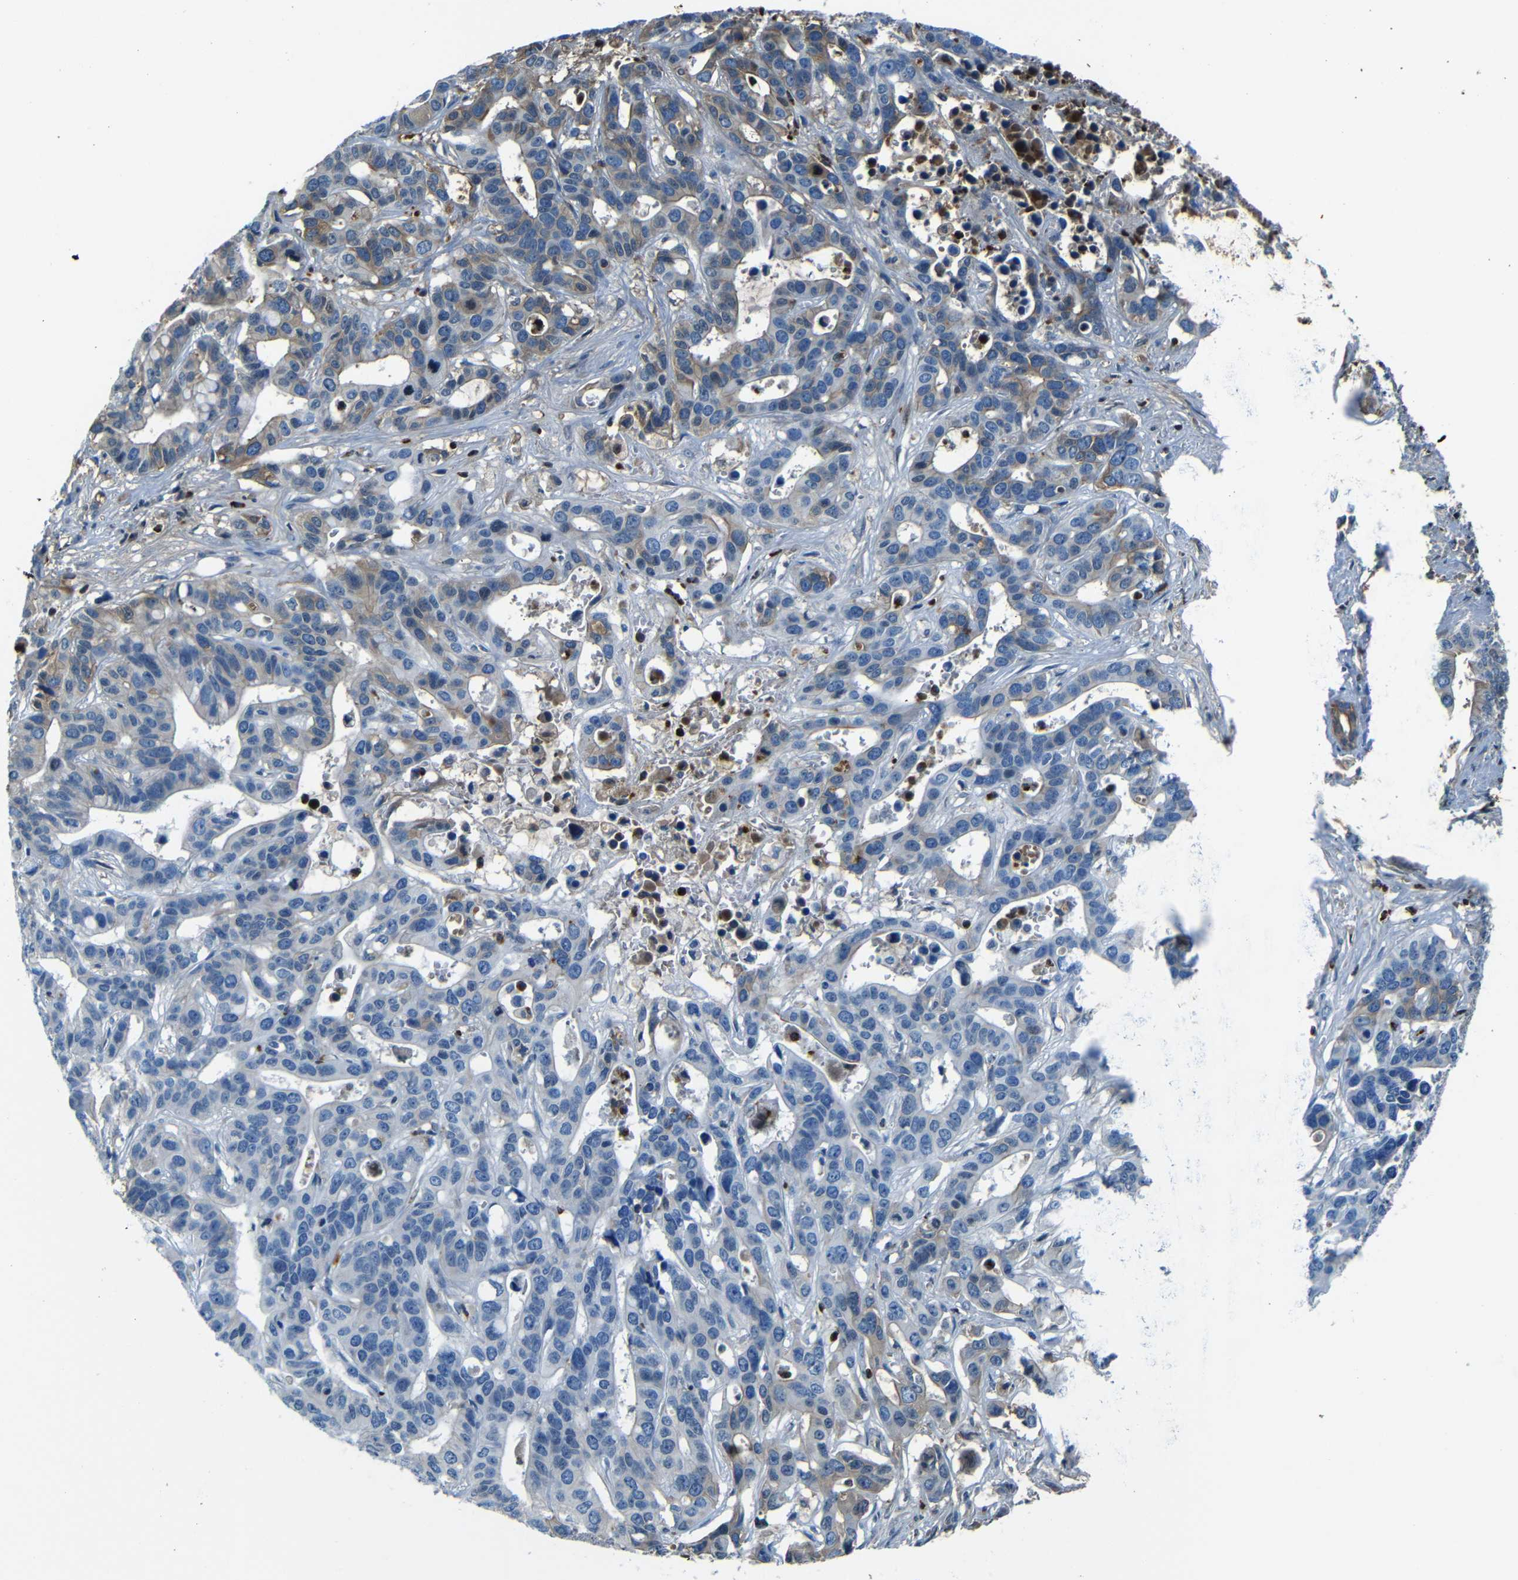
{"staining": {"intensity": "moderate", "quantity": "25%-75%", "location": "cytoplasmic/membranous"}, "tissue": "liver cancer", "cell_type": "Tumor cells", "image_type": "cancer", "snomed": [{"axis": "morphology", "description": "Cholangiocarcinoma"}, {"axis": "topography", "description": "Liver"}], "caption": "Moderate cytoplasmic/membranous protein positivity is appreciated in approximately 25%-75% of tumor cells in cholangiocarcinoma (liver).", "gene": "SERPINA1", "patient": {"sex": "female", "age": 65}}